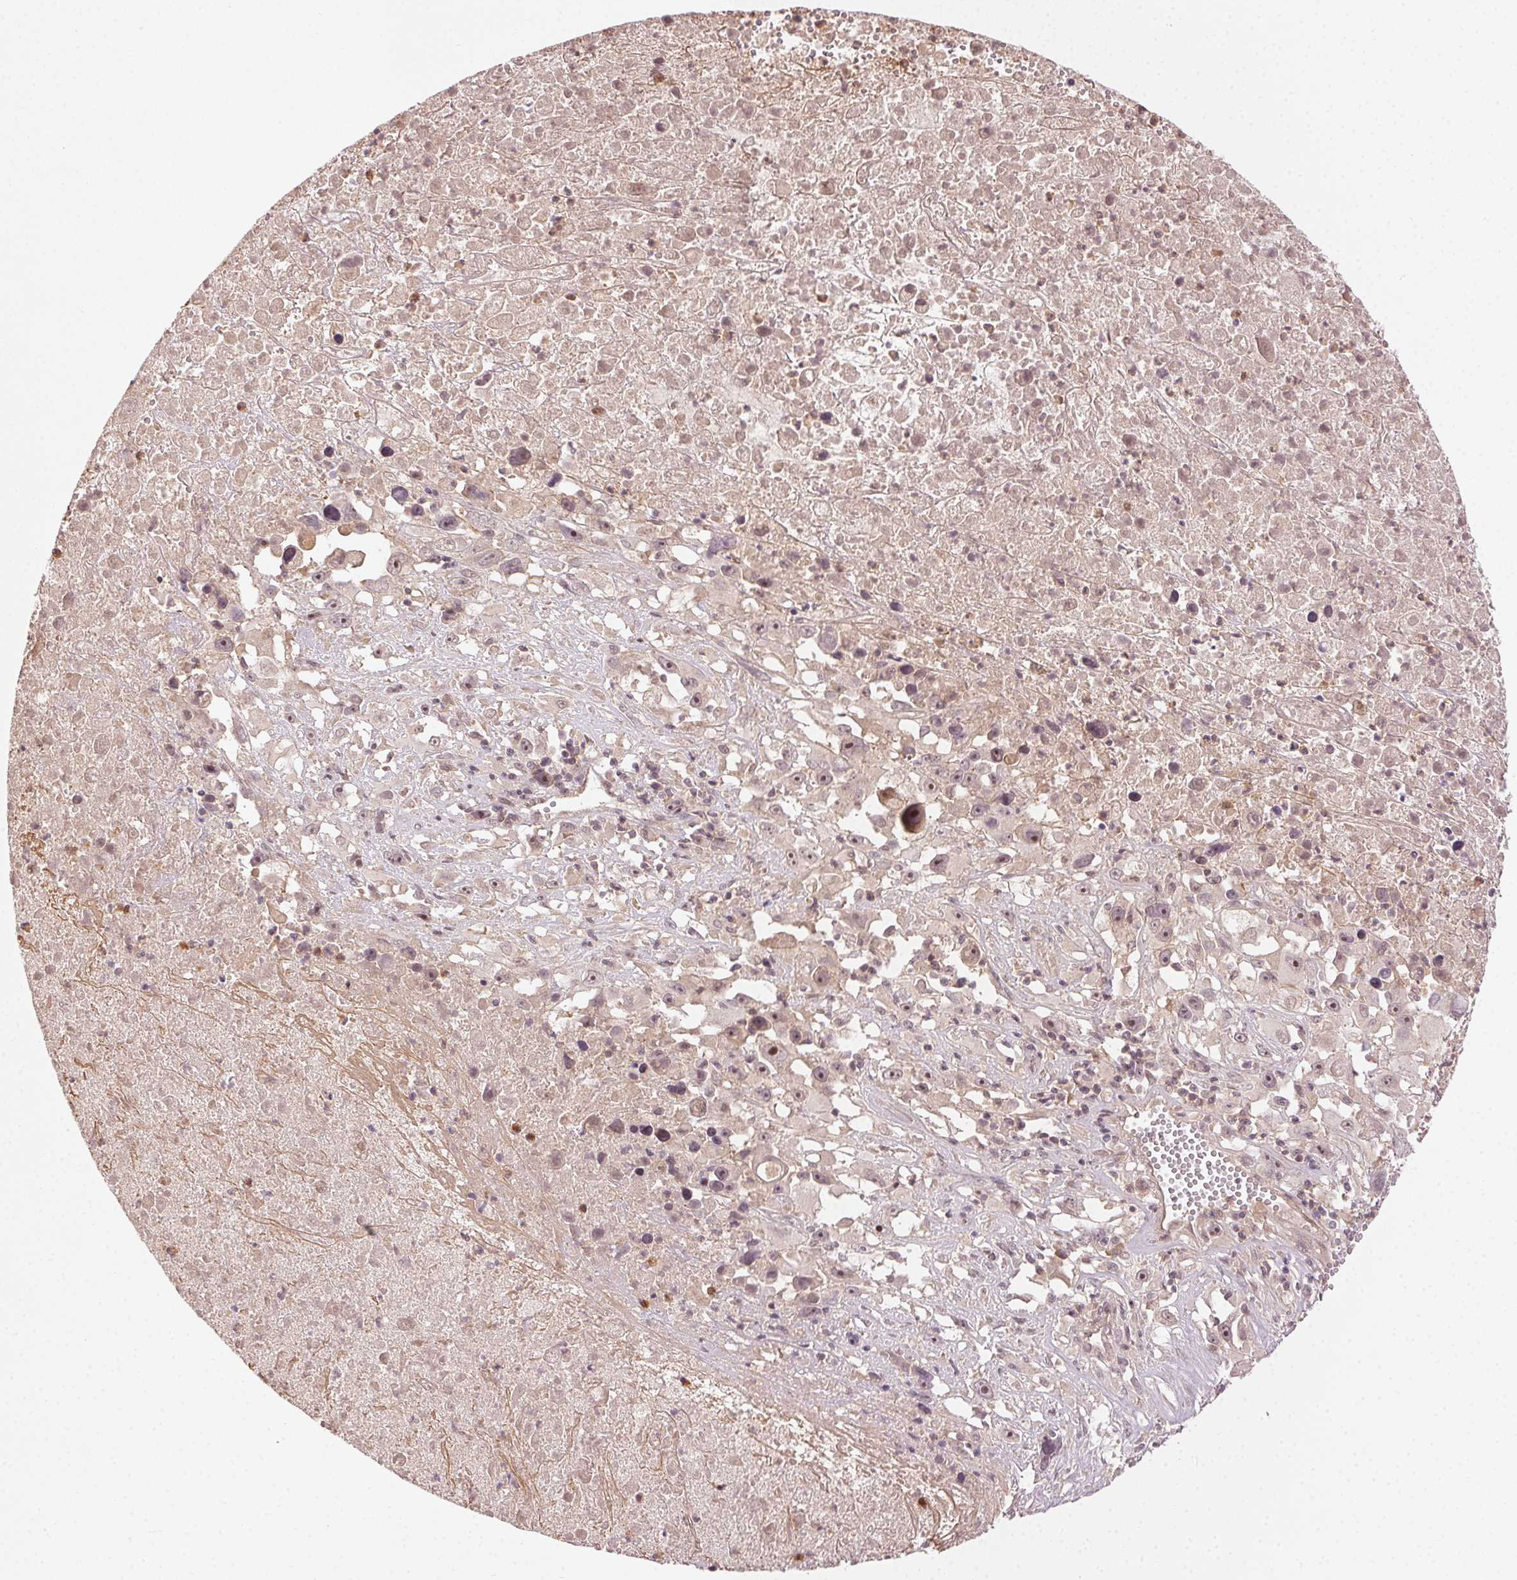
{"staining": {"intensity": "weak", "quantity": "<25%", "location": "nuclear"}, "tissue": "melanoma", "cell_type": "Tumor cells", "image_type": "cancer", "snomed": [{"axis": "morphology", "description": "Malignant melanoma, Metastatic site"}, {"axis": "topography", "description": "Soft tissue"}], "caption": "Human melanoma stained for a protein using immunohistochemistry (IHC) shows no expression in tumor cells.", "gene": "TUB", "patient": {"sex": "male", "age": 50}}